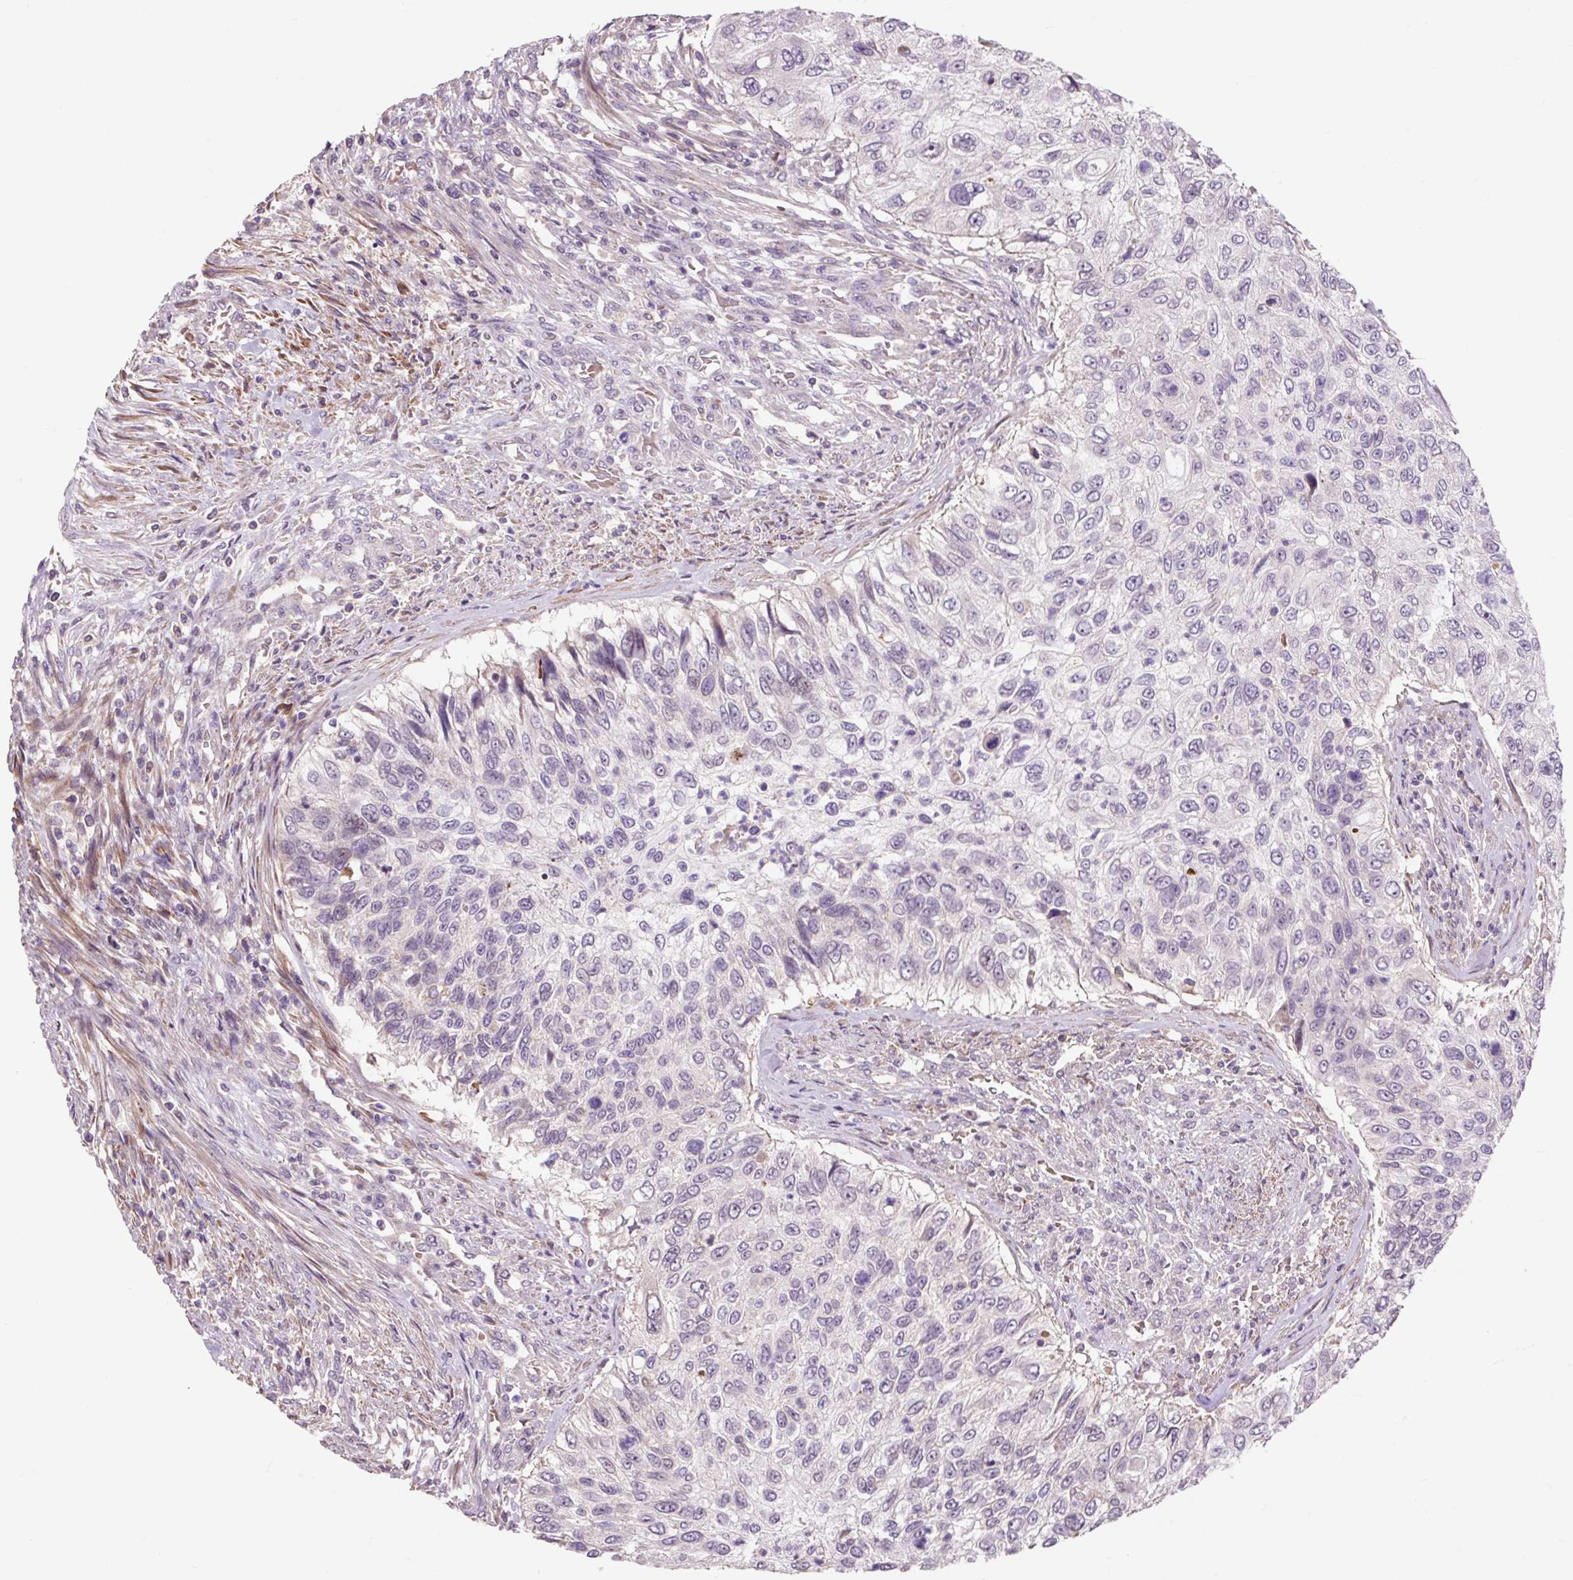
{"staining": {"intensity": "negative", "quantity": "none", "location": "none"}, "tissue": "urothelial cancer", "cell_type": "Tumor cells", "image_type": "cancer", "snomed": [{"axis": "morphology", "description": "Urothelial carcinoma, High grade"}, {"axis": "topography", "description": "Urinary bladder"}], "caption": "Micrograph shows no protein staining in tumor cells of high-grade urothelial carcinoma tissue.", "gene": "PRIMPOL", "patient": {"sex": "female", "age": 60}}